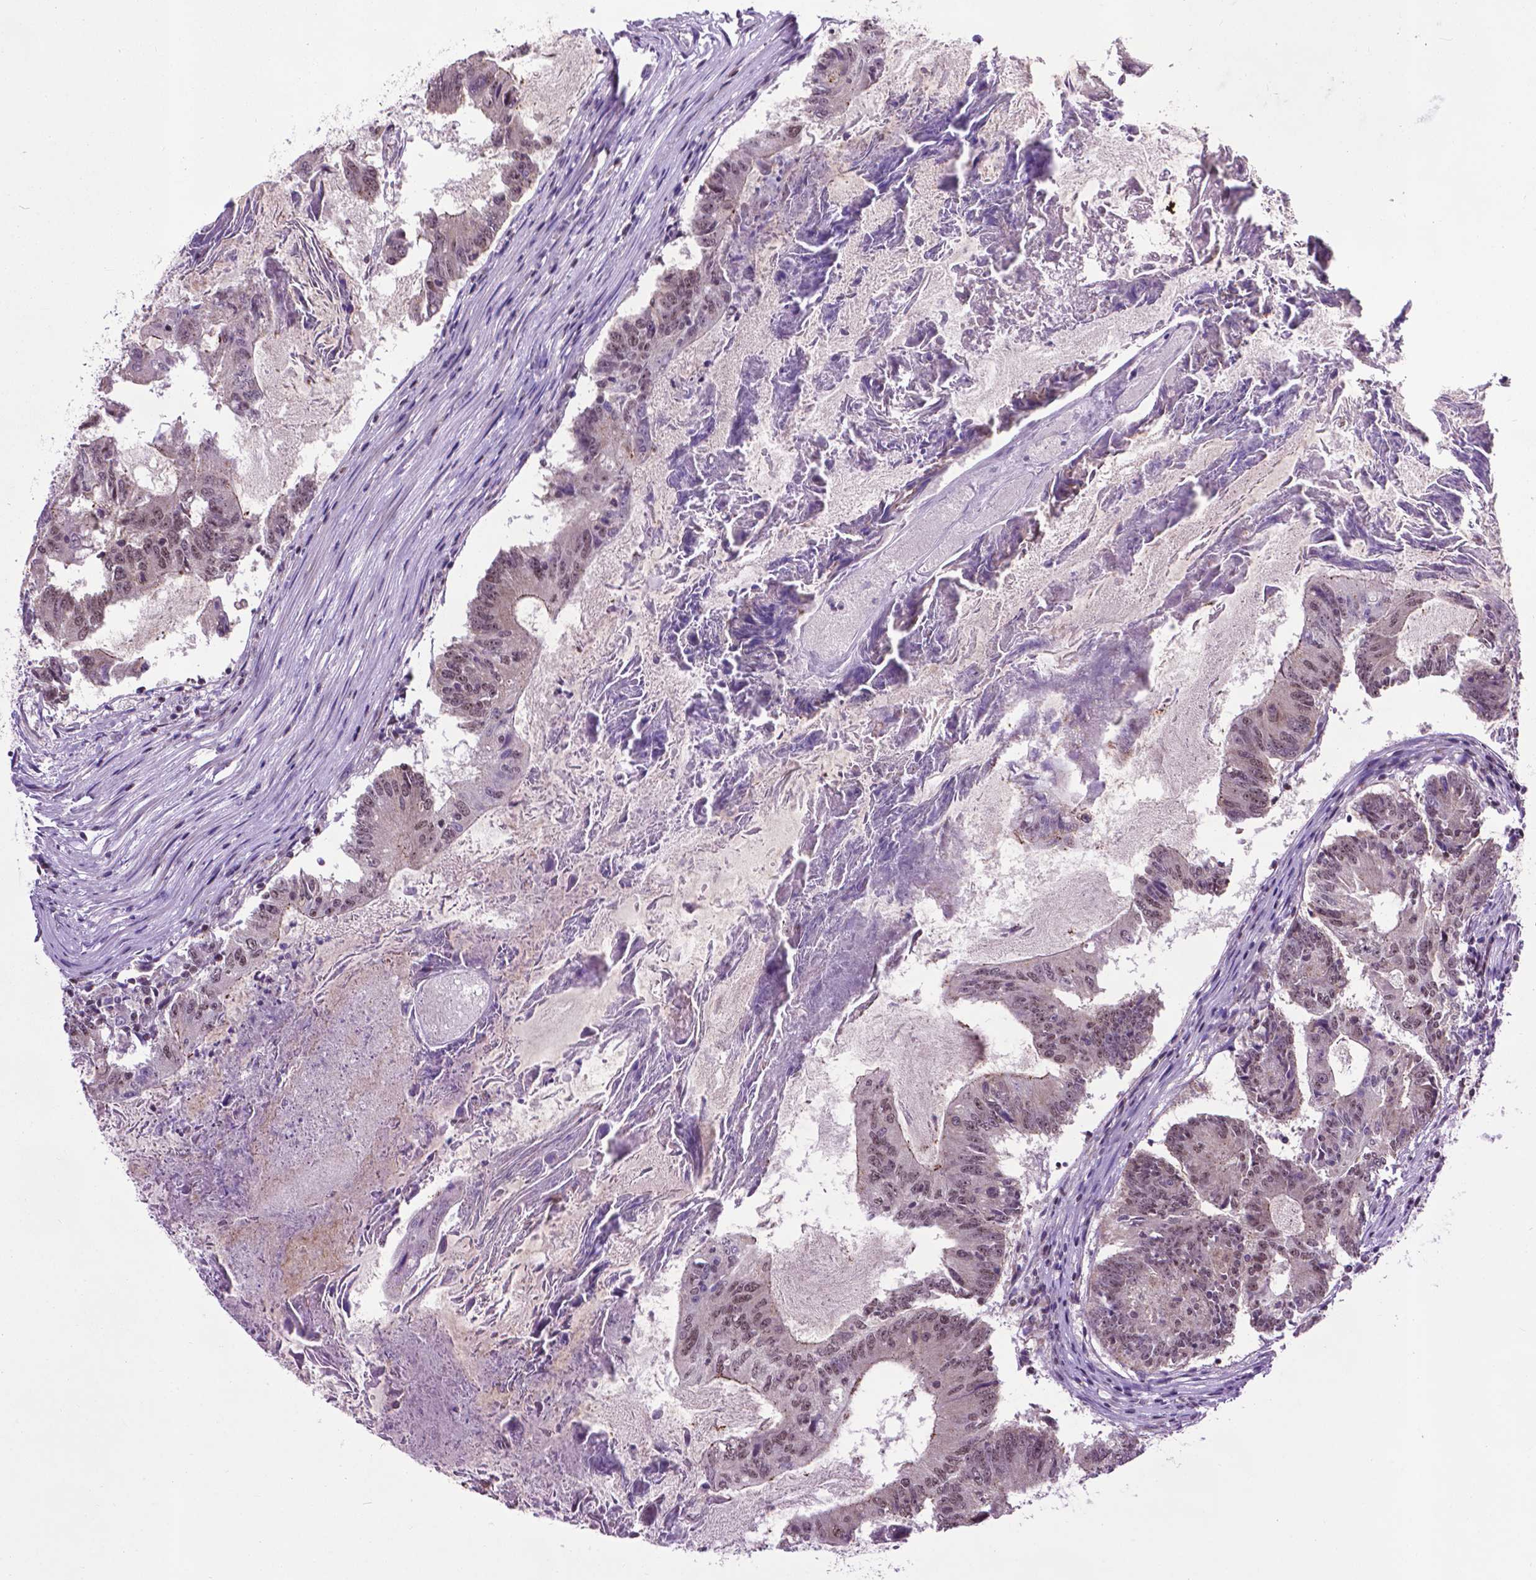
{"staining": {"intensity": "weak", "quantity": ">75%", "location": "nuclear"}, "tissue": "colorectal cancer", "cell_type": "Tumor cells", "image_type": "cancer", "snomed": [{"axis": "morphology", "description": "Adenocarcinoma, NOS"}, {"axis": "topography", "description": "Colon"}], "caption": "Protein staining demonstrates weak nuclear staining in about >75% of tumor cells in colorectal cancer (adenocarcinoma).", "gene": "EAF1", "patient": {"sex": "female", "age": 70}}